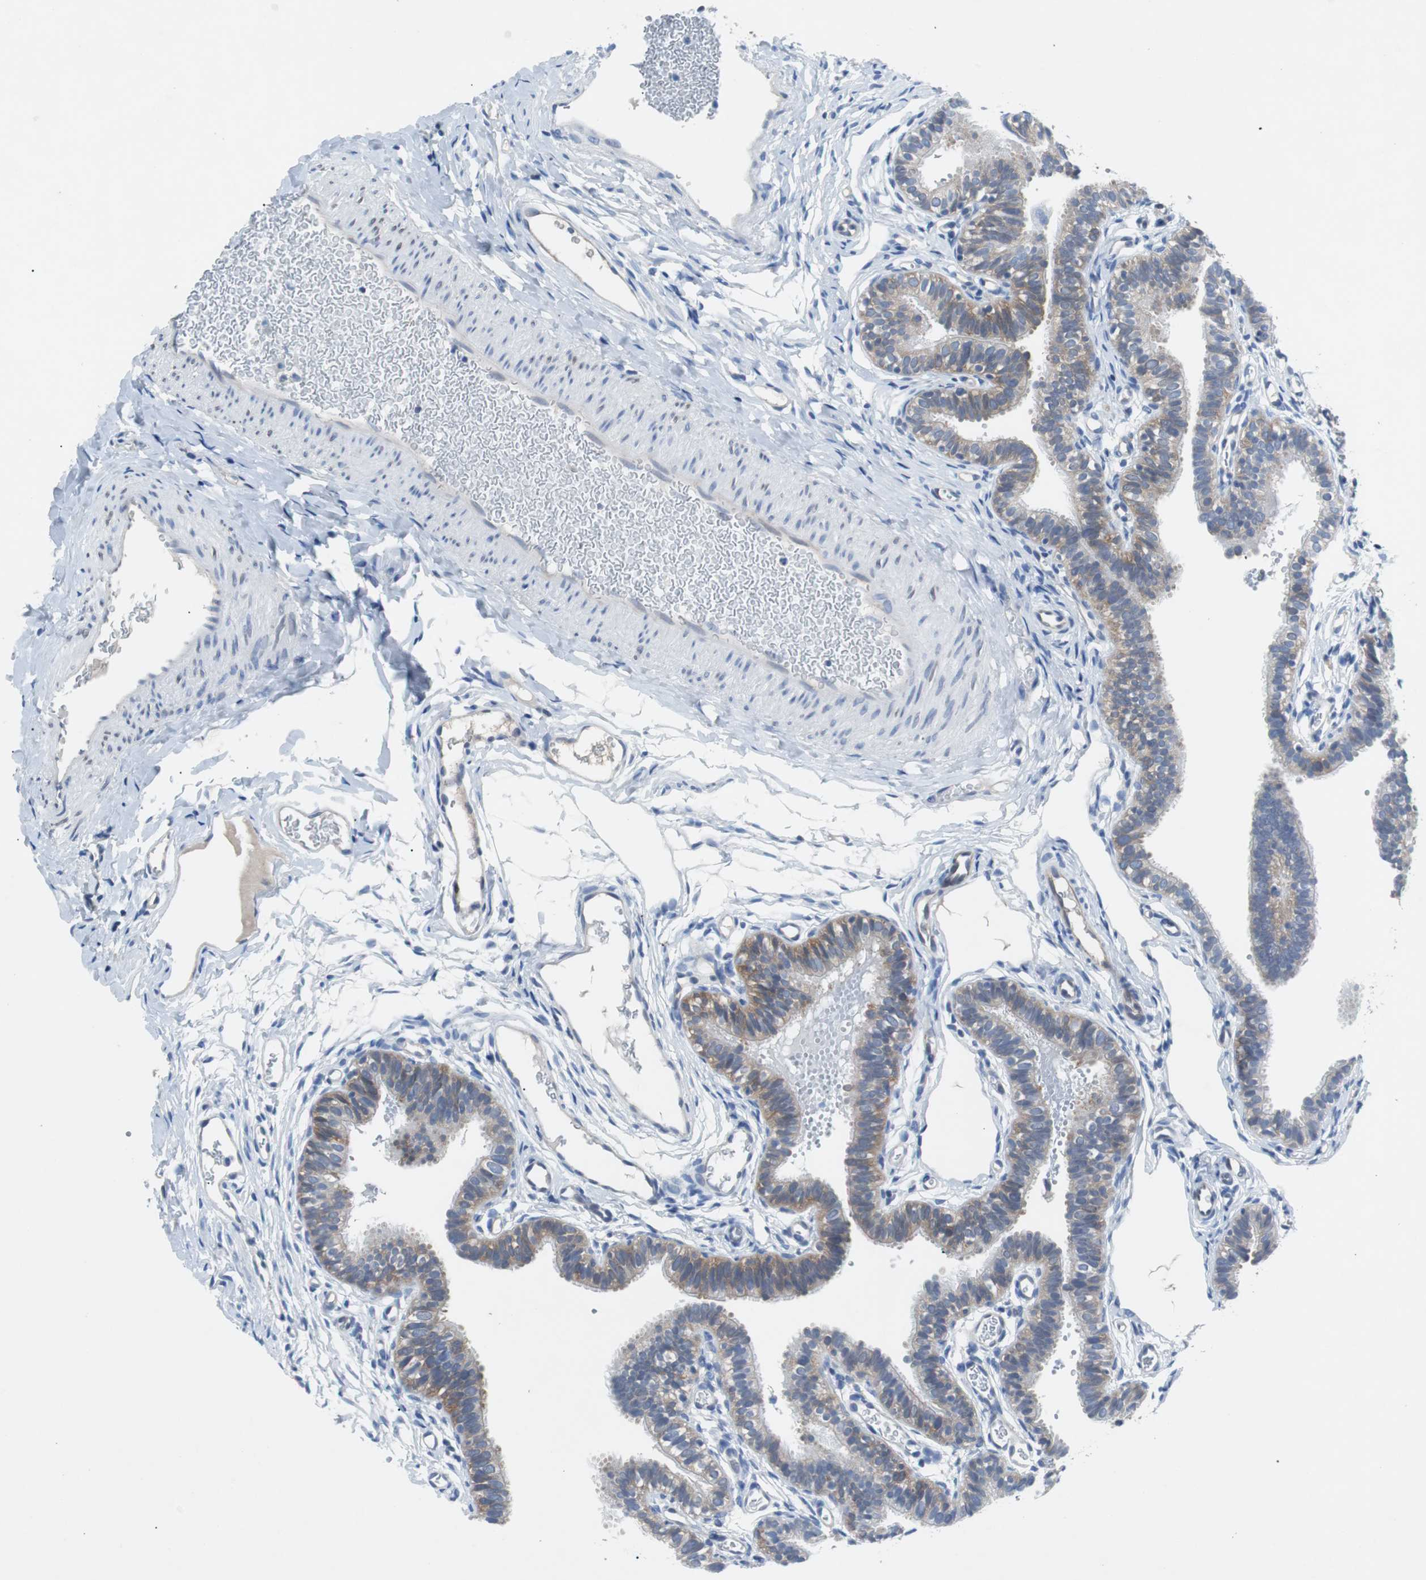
{"staining": {"intensity": "weak", "quantity": "25%-75%", "location": "cytoplasmic/membranous"}, "tissue": "fallopian tube", "cell_type": "Glandular cells", "image_type": "normal", "snomed": [{"axis": "morphology", "description": "Normal tissue, NOS"}, {"axis": "topography", "description": "Fallopian tube"}, {"axis": "topography", "description": "Placenta"}], "caption": "Immunohistochemical staining of benign human fallopian tube shows 25%-75% levels of weak cytoplasmic/membranous protein positivity in about 25%-75% of glandular cells.", "gene": "EEF2K", "patient": {"sex": "female", "age": 34}}